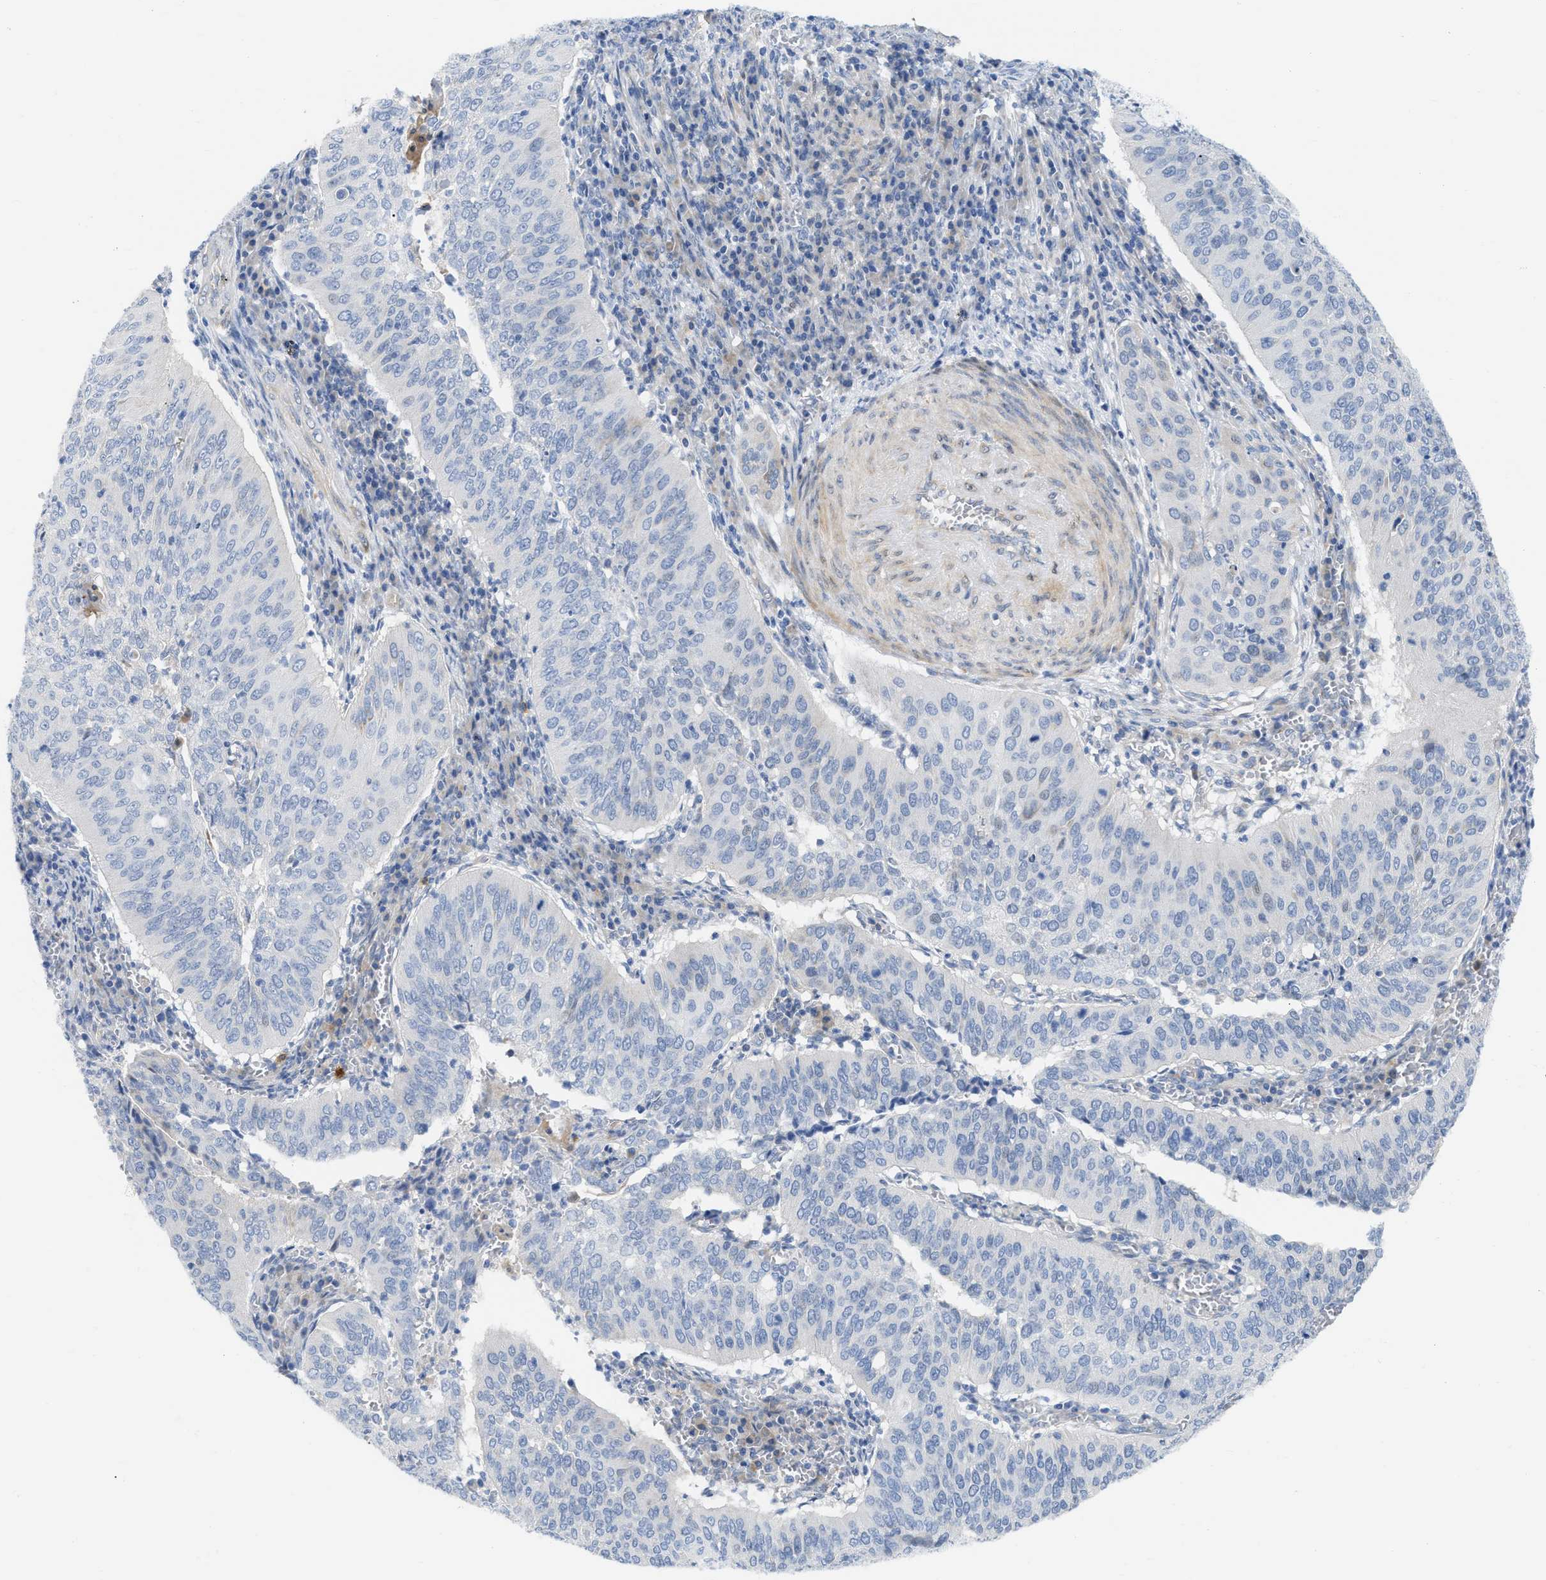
{"staining": {"intensity": "negative", "quantity": "none", "location": "none"}, "tissue": "cervical cancer", "cell_type": "Tumor cells", "image_type": "cancer", "snomed": [{"axis": "morphology", "description": "Squamous cell carcinoma, NOS"}, {"axis": "topography", "description": "Cervix"}], "caption": "Tumor cells are negative for protein expression in human squamous cell carcinoma (cervical).", "gene": "FHL1", "patient": {"sex": "female", "age": 39}}